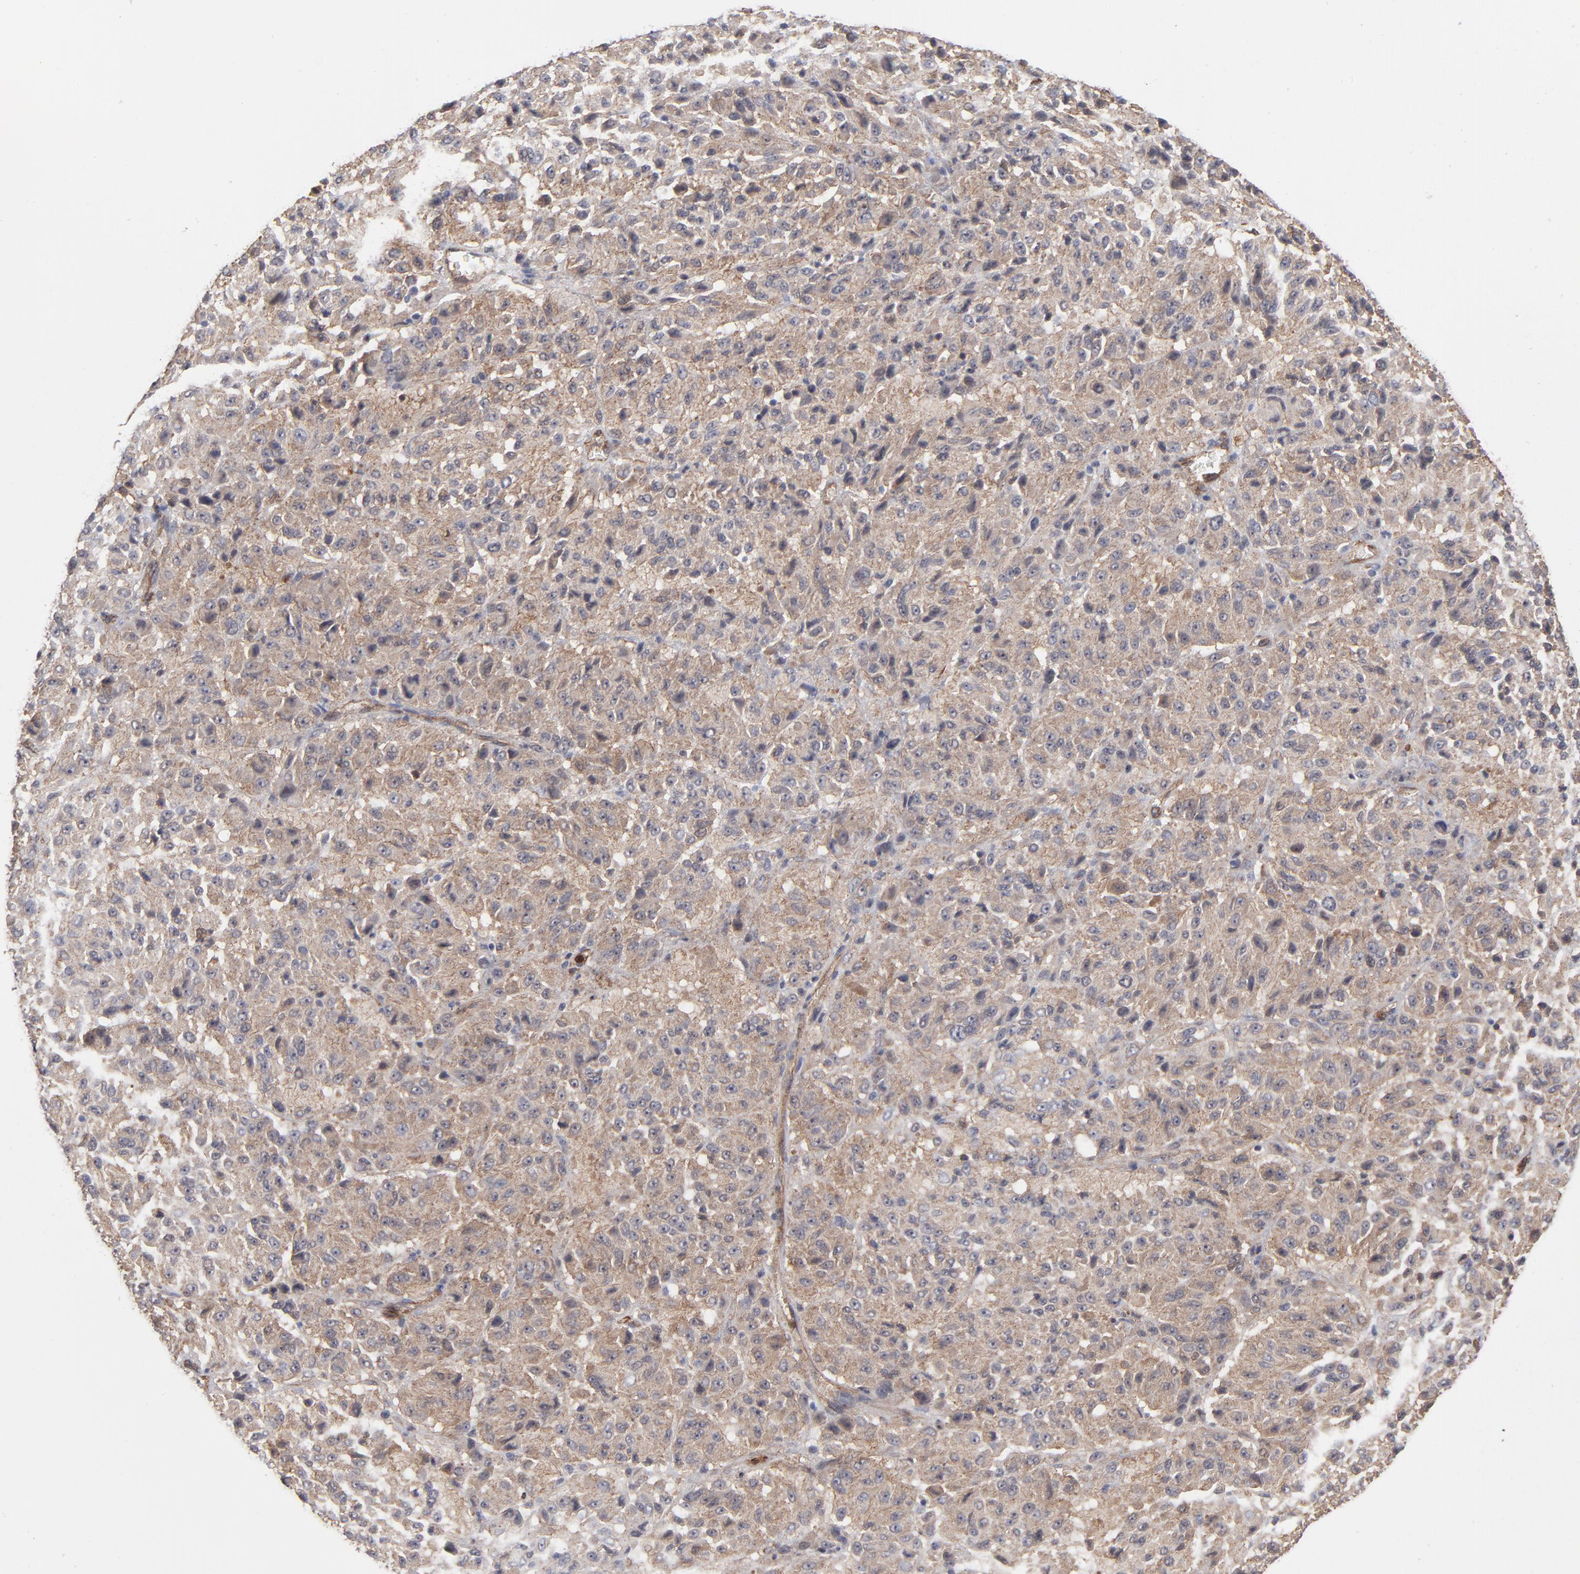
{"staining": {"intensity": "weak", "quantity": ">75%", "location": "cytoplasmic/membranous"}, "tissue": "melanoma", "cell_type": "Tumor cells", "image_type": "cancer", "snomed": [{"axis": "morphology", "description": "Malignant melanoma, Metastatic site"}, {"axis": "topography", "description": "Lung"}], "caption": "IHC micrograph of neoplastic tissue: melanoma stained using IHC displays low levels of weak protein expression localized specifically in the cytoplasmic/membranous of tumor cells, appearing as a cytoplasmic/membranous brown color.", "gene": "PXN", "patient": {"sex": "male", "age": 64}}